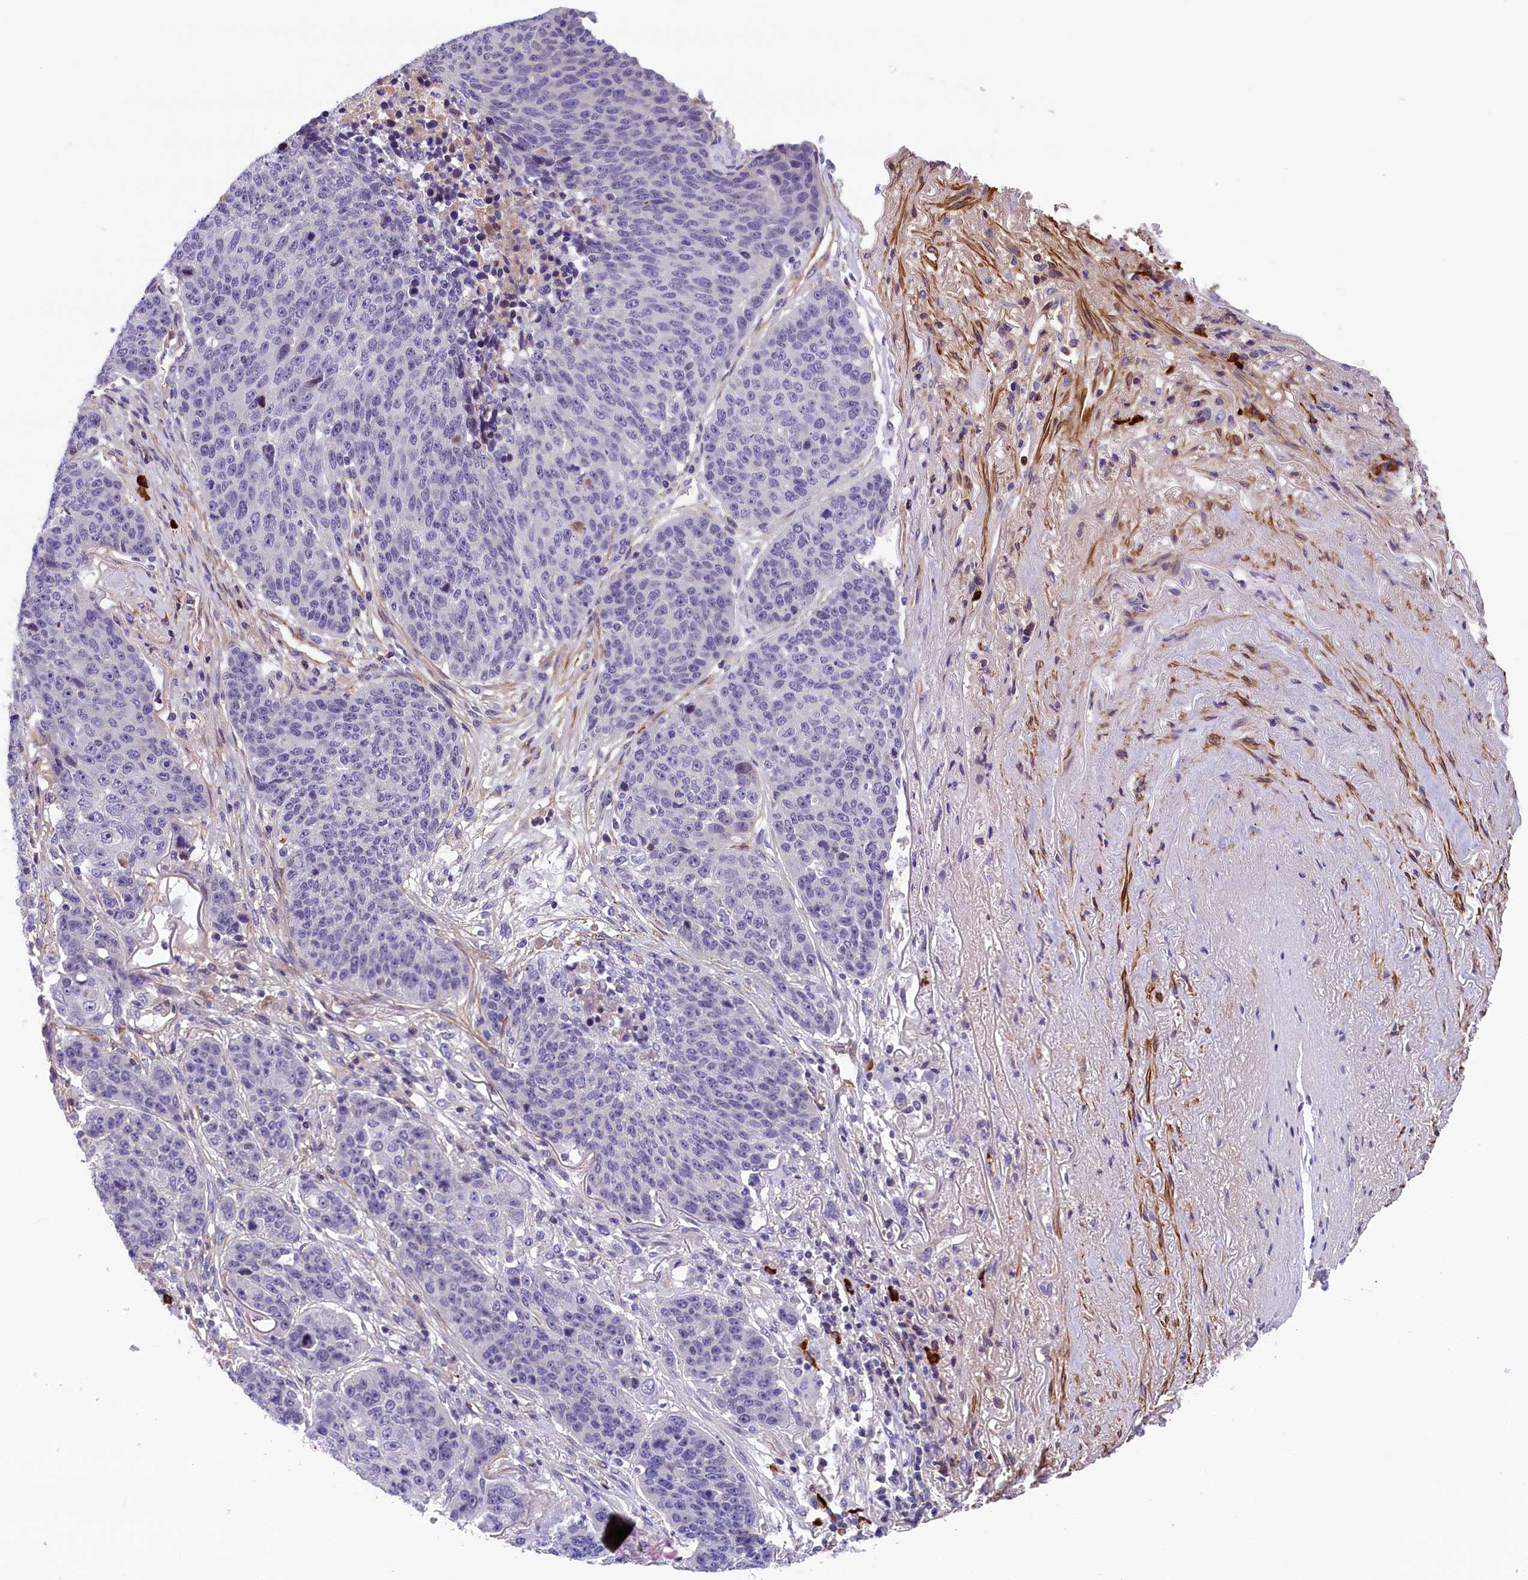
{"staining": {"intensity": "negative", "quantity": "none", "location": "none"}, "tissue": "lung cancer", "cell_type": "Tumor cells", "image_type": "cancer", "snomed": [{"axis": "morphology", "description": "Normal tissue, NOS"}, {"axis": "morphology", "description": "Squamous cell carcinoma, NOS"}, {"axis": "topography", "description": "Lymph node"}, {"axis": "topography", "description": "Lung"}], "caption": "Protein analysis of lung cancer (squamous cell carcinoma) shows no significant expression in tumor cells.", "gene": "BCL2L13", "patient": {"sex": "male", "age": 66}}